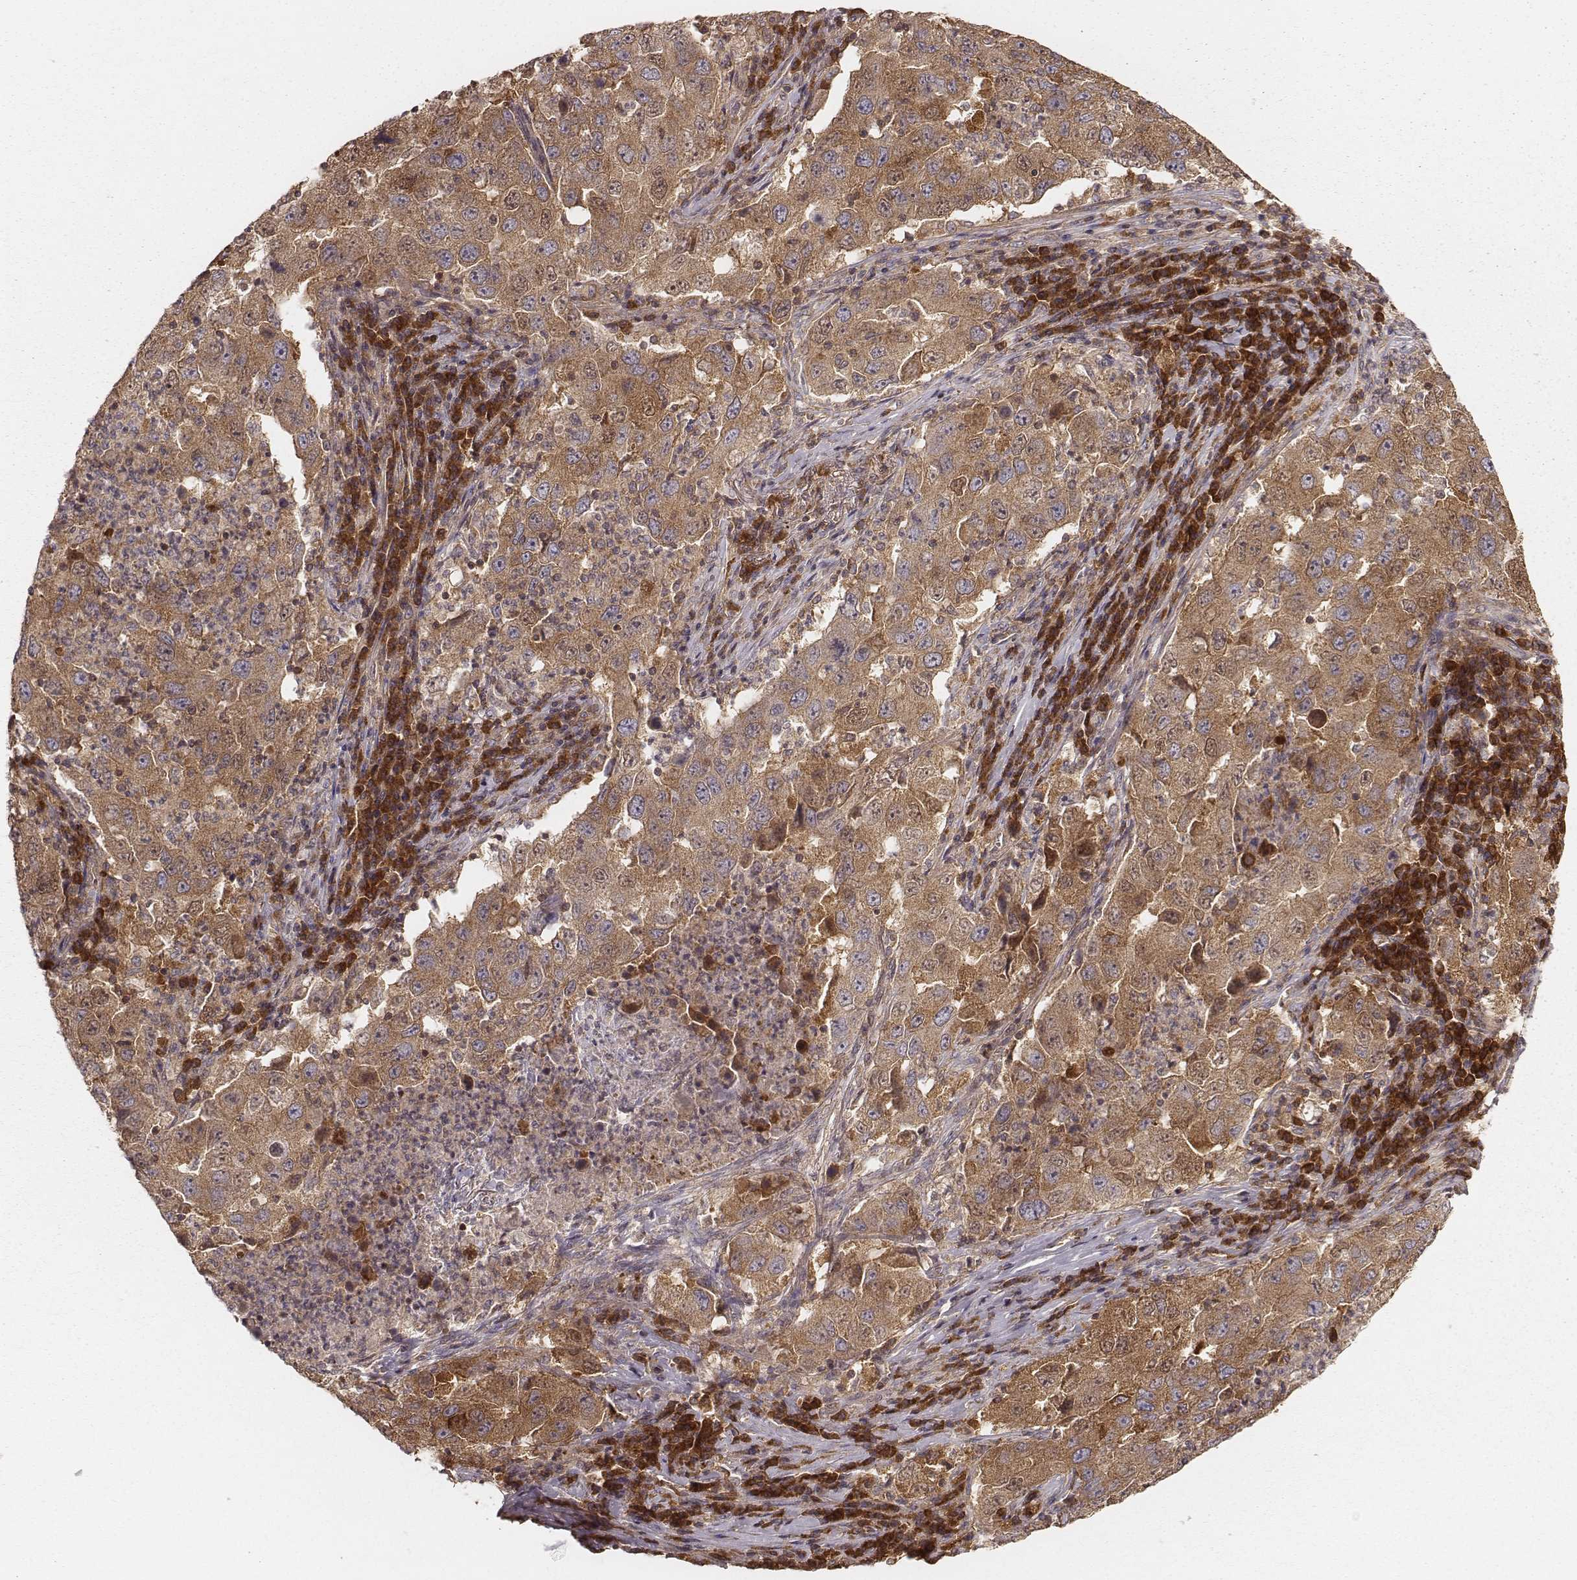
{"staining": {"intensity": "moderate", "quantity": ">75%", "location": "cytoplasmic/membranous"}, "tissue": "lung cancer", "cell_type": "Tumor cells", "image_type": "cancer", "snomed": [{"axis": "morphology", "description": "Adenocarcinoma, NOS"}, {"axis": "topography", "description": "Lung"}], "caption": "Protein staining of lung cancer tissue demonstrates moderate cytoplasmic/membranous positivity in approximately >75% of tumor cells.", "gene": "CARS1", "patient": {"sex": "male", "age": 73}}